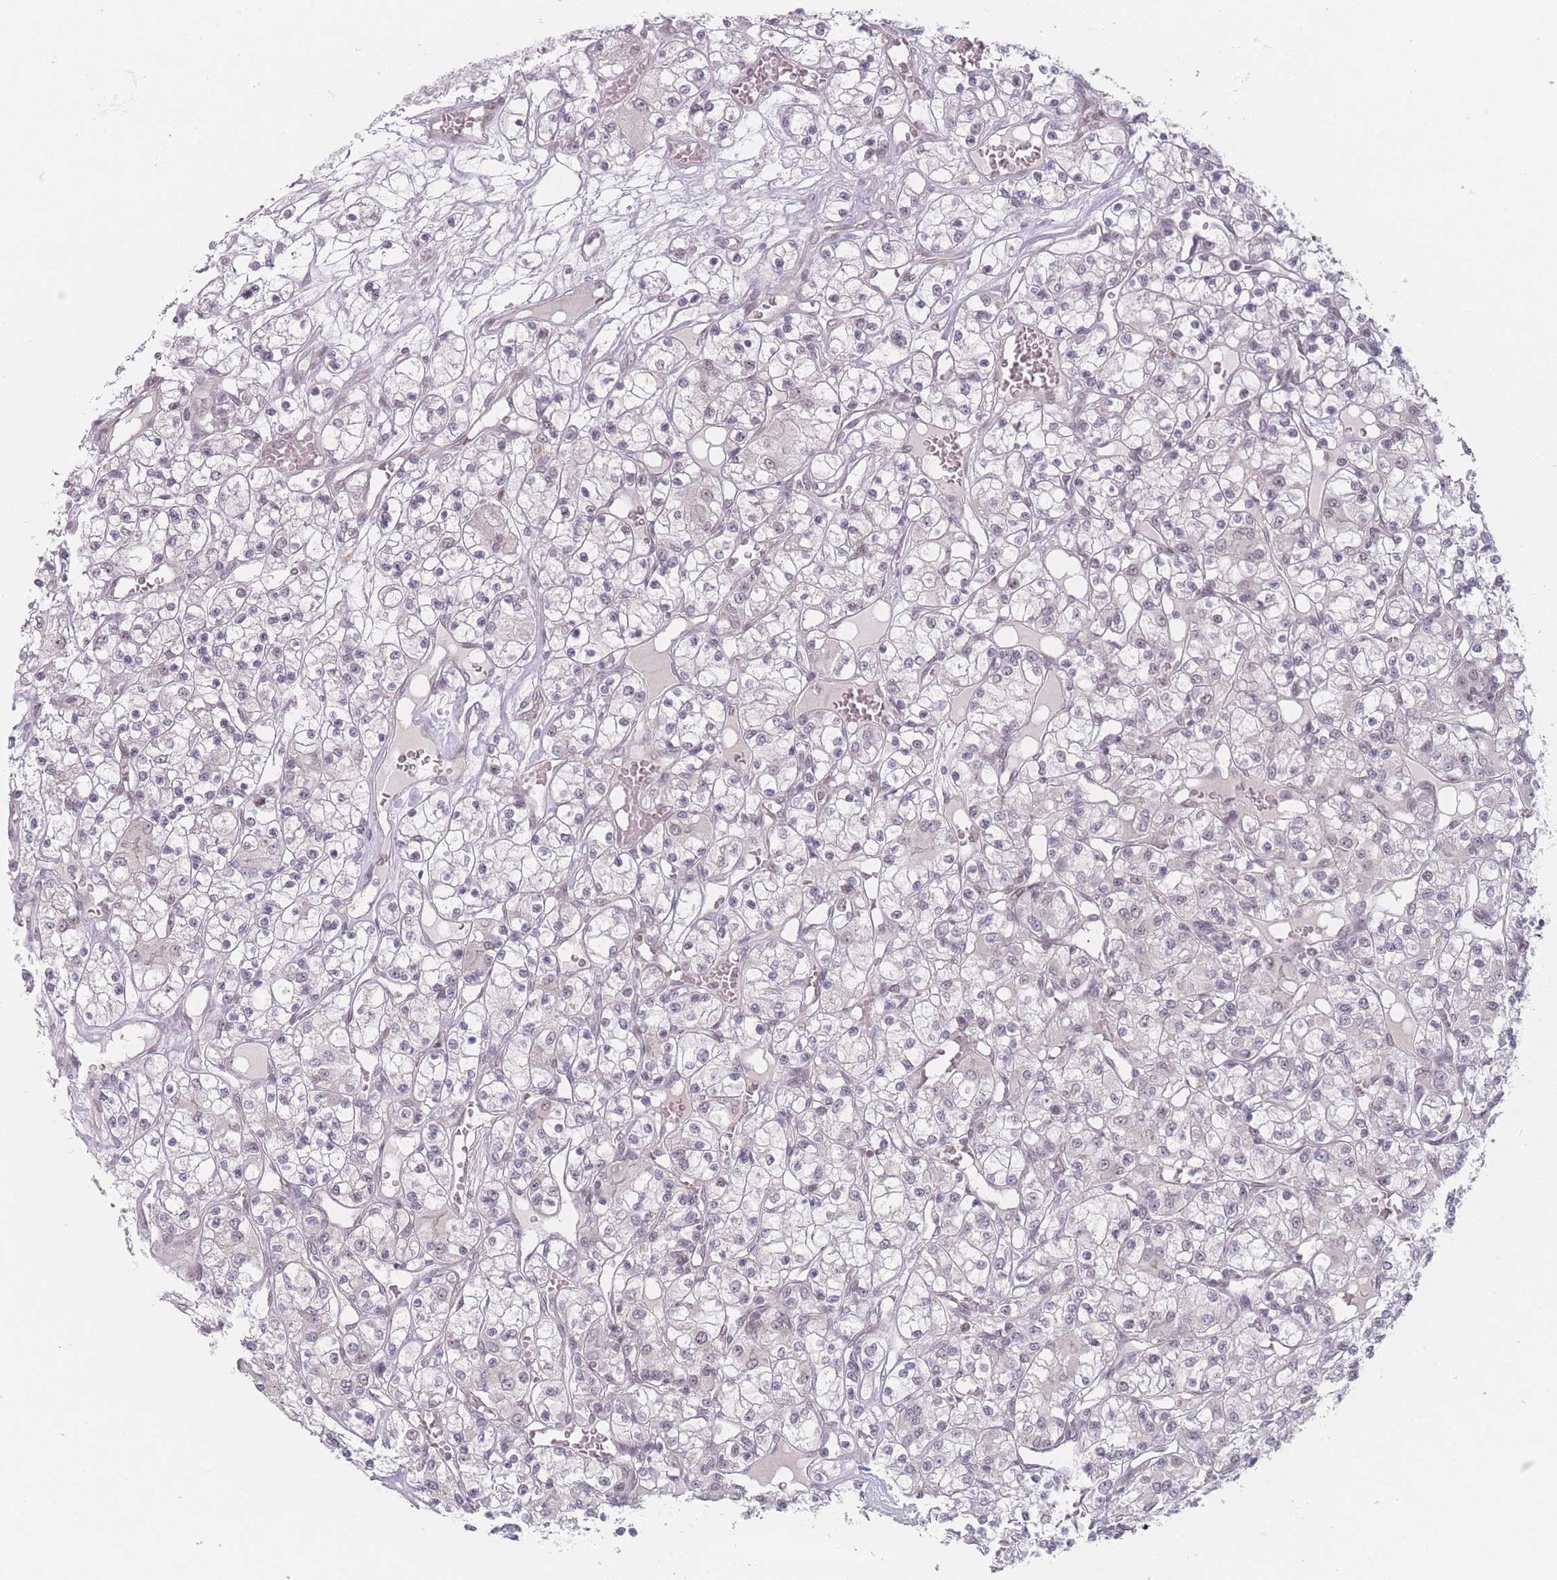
{"staining": {"intensity": "negative", "quantity": "none", "location": "none"}, "tissue": "renal cancer", "cell_type": "Tumor cells", "image_type": "cancer", "snomed": [{"axis": "morphology", "description": "Adenocarcinoma, NOS"}, {"axis": "topography", "description": "Kidney"}], "caption": "DAB immunohistochemical staining of human adenocarcinoma (renal) displays no significant staining in tumor cells.", "gene": "ZC3H14", "patient": {"sex": "female", "age": 59}}